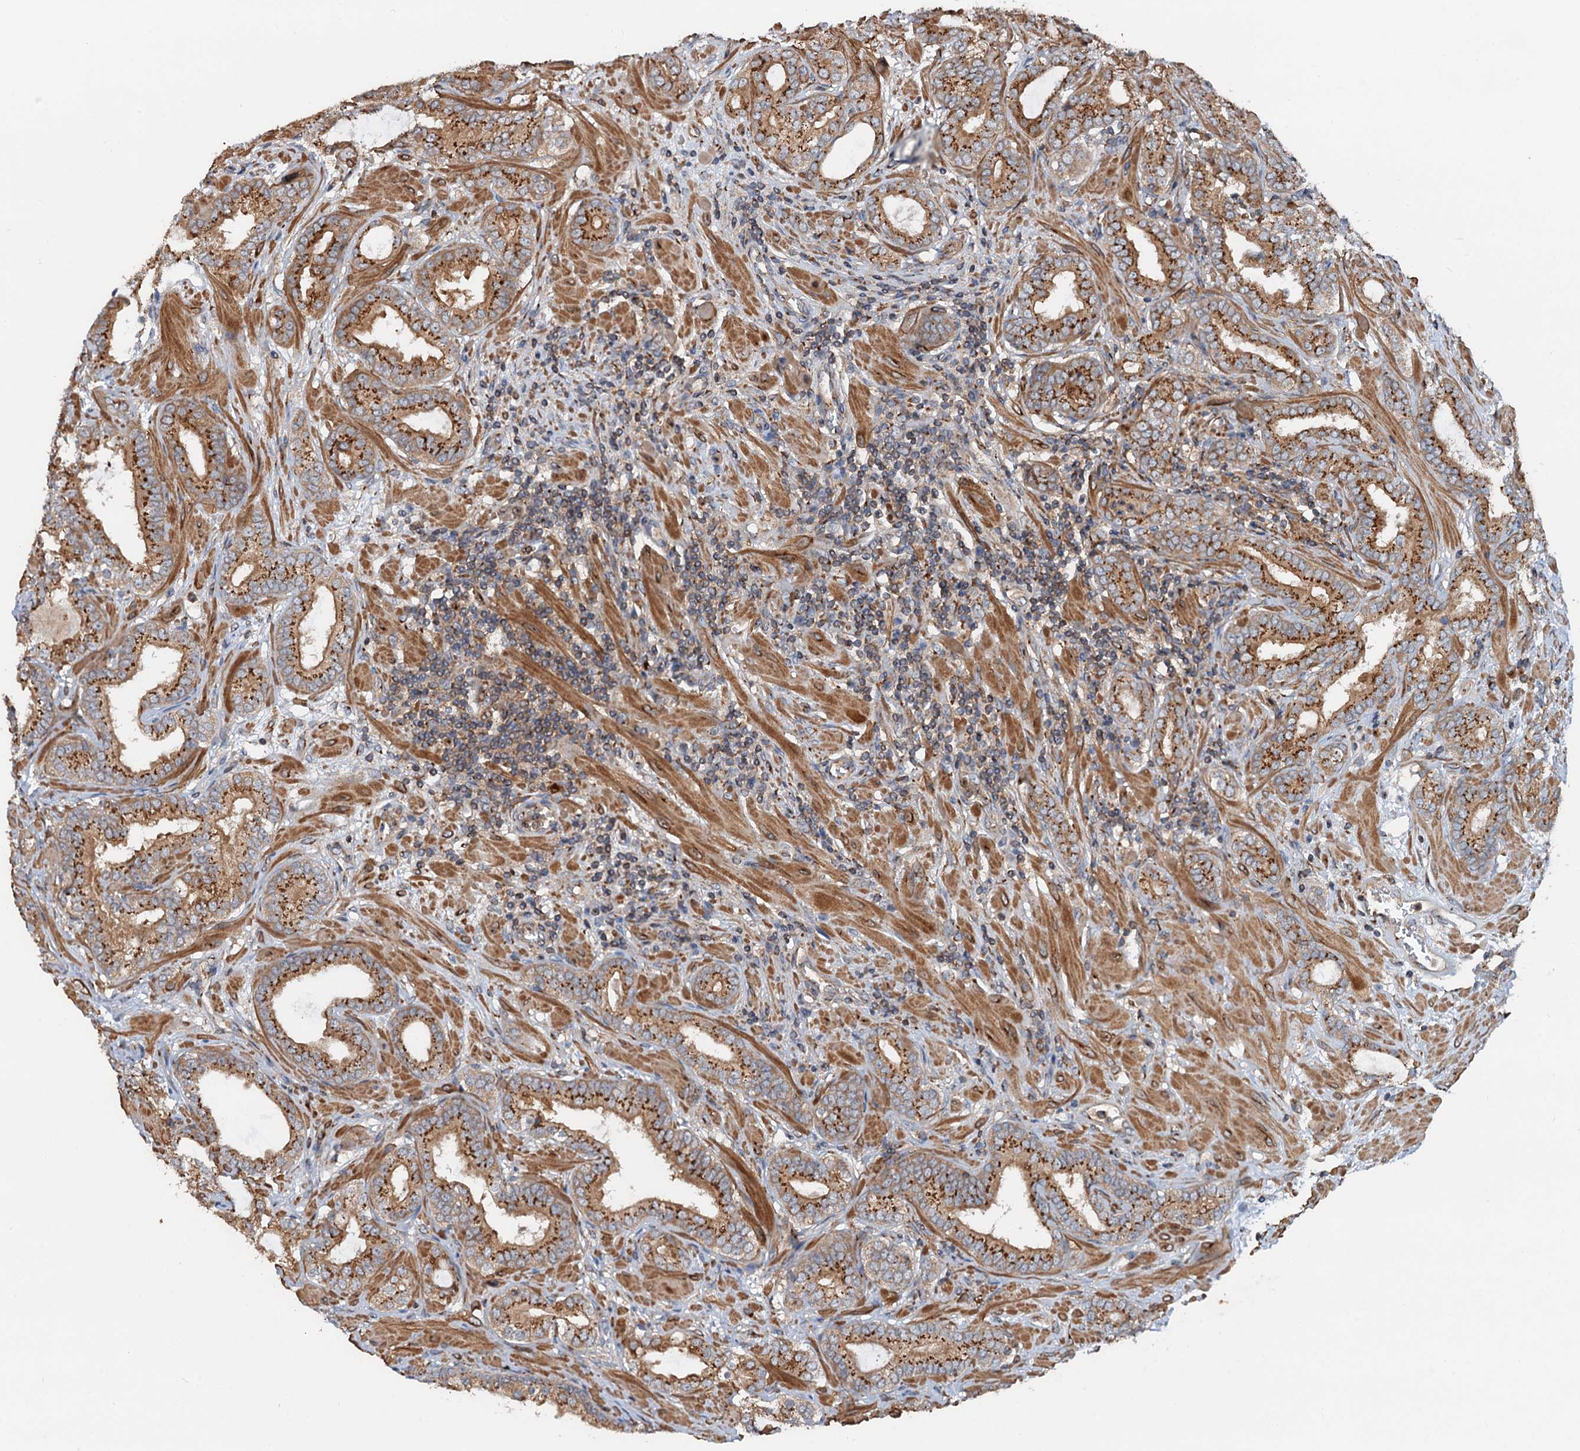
{"staining": {"intensity": "moderate", "quantity": ">75%", "location": "cytoplasmic/membranous"}, "tissue": "prostate cancer", "cell_type": "Tumor cells", "image_type": "cancer", "snomed": [{"axis": "morphology", "description": "Adenocarcinoma, High grade"}, {"axis": "topography", "description": "Prostate"}], "caption": "Brown immunohistochemical staining in prostate cancer (adenocarcinoma (high-grade)) exhibits moderate cytoplasmic/membranous positivity in about >75% of tumor cells.", "gene": "ANKRD26", "patient": {"sex": "male", "age": 64}}